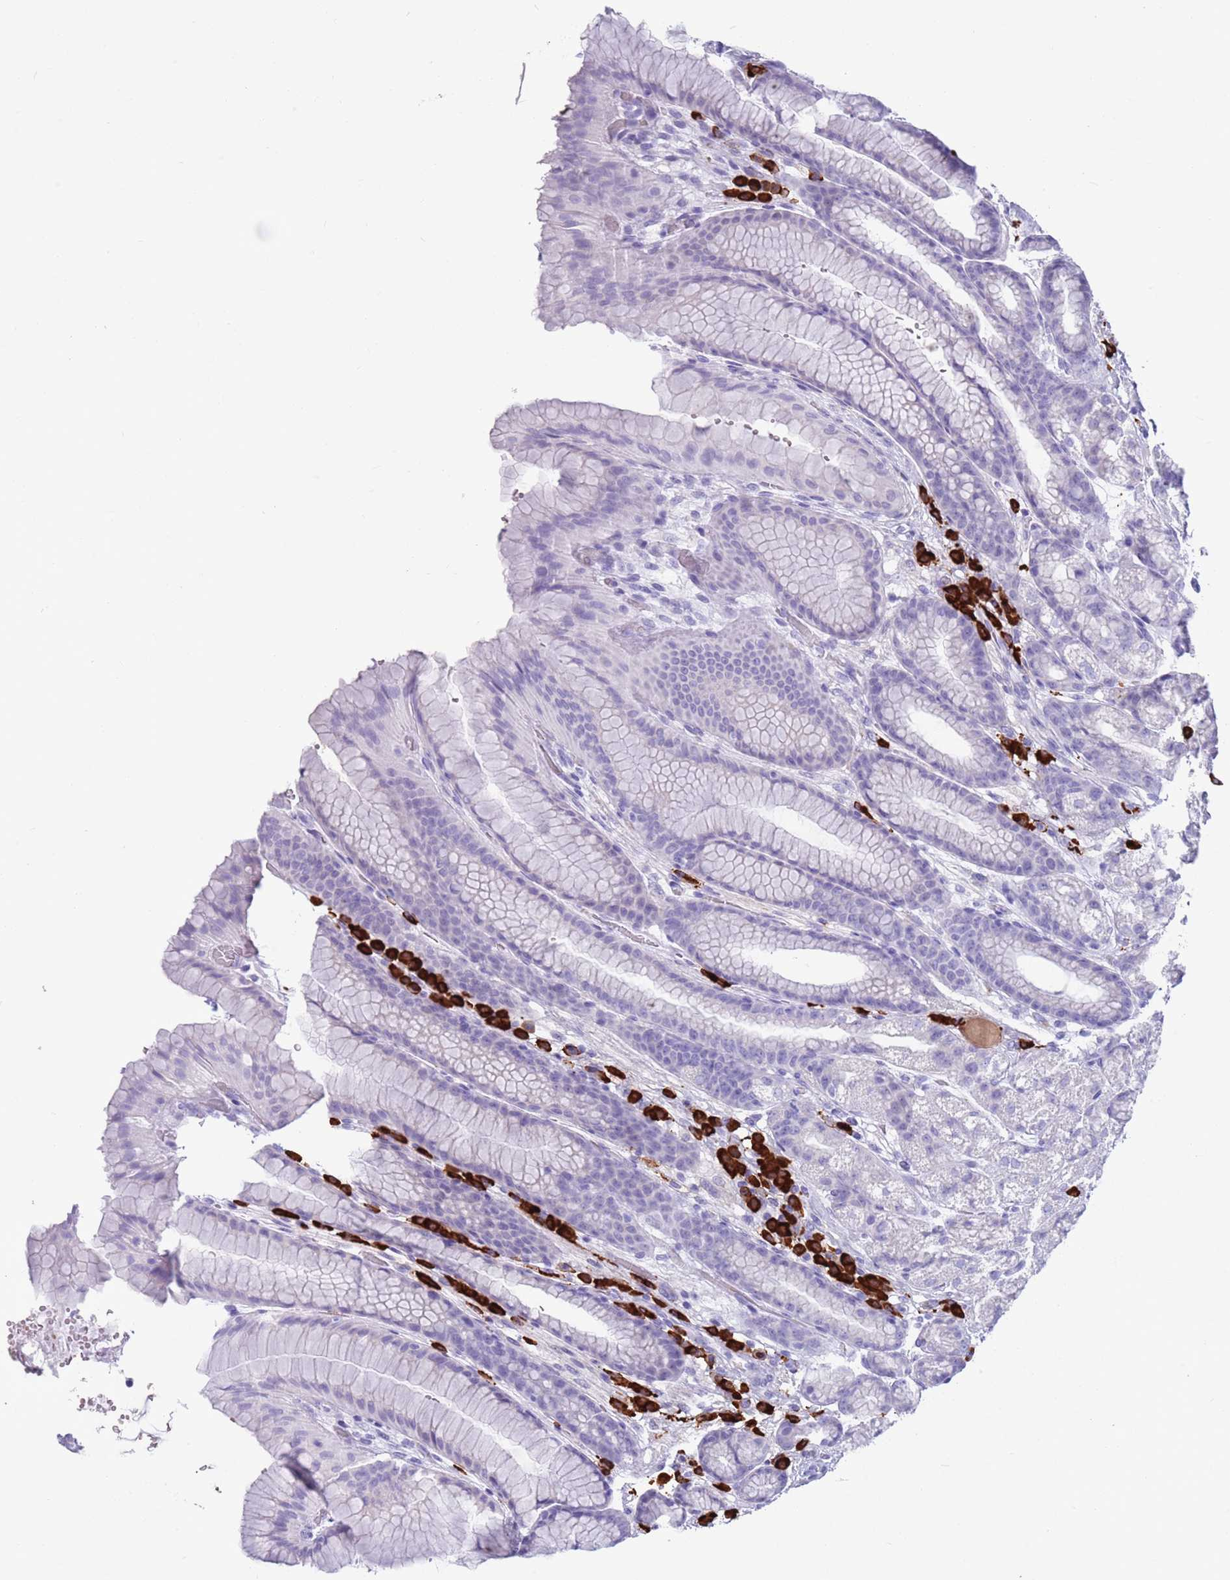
{"staining": {"intensity": "negative", "quantity": "none", "location": "none"}, "tissue": "stomach", "cell_type": "Glandular cells", "image_type": "normal", "snomed": [{"axis": "morphology", "description": "Normal tissue, NOS"}, {"axis": "morphology", "description": "Adenocarcinoma, NOS"}, {"axis": "topography", "description": "Stomach"}], "caption": "IHC photomicrograph of unremarkable stomach: stomach stained with DAB (3,3'-diaminobenzidine) shows no significant protein positivity in glandular cells.", "gene": "ENSG00000263020", "patient": {"sex": "male", "age": 57}}